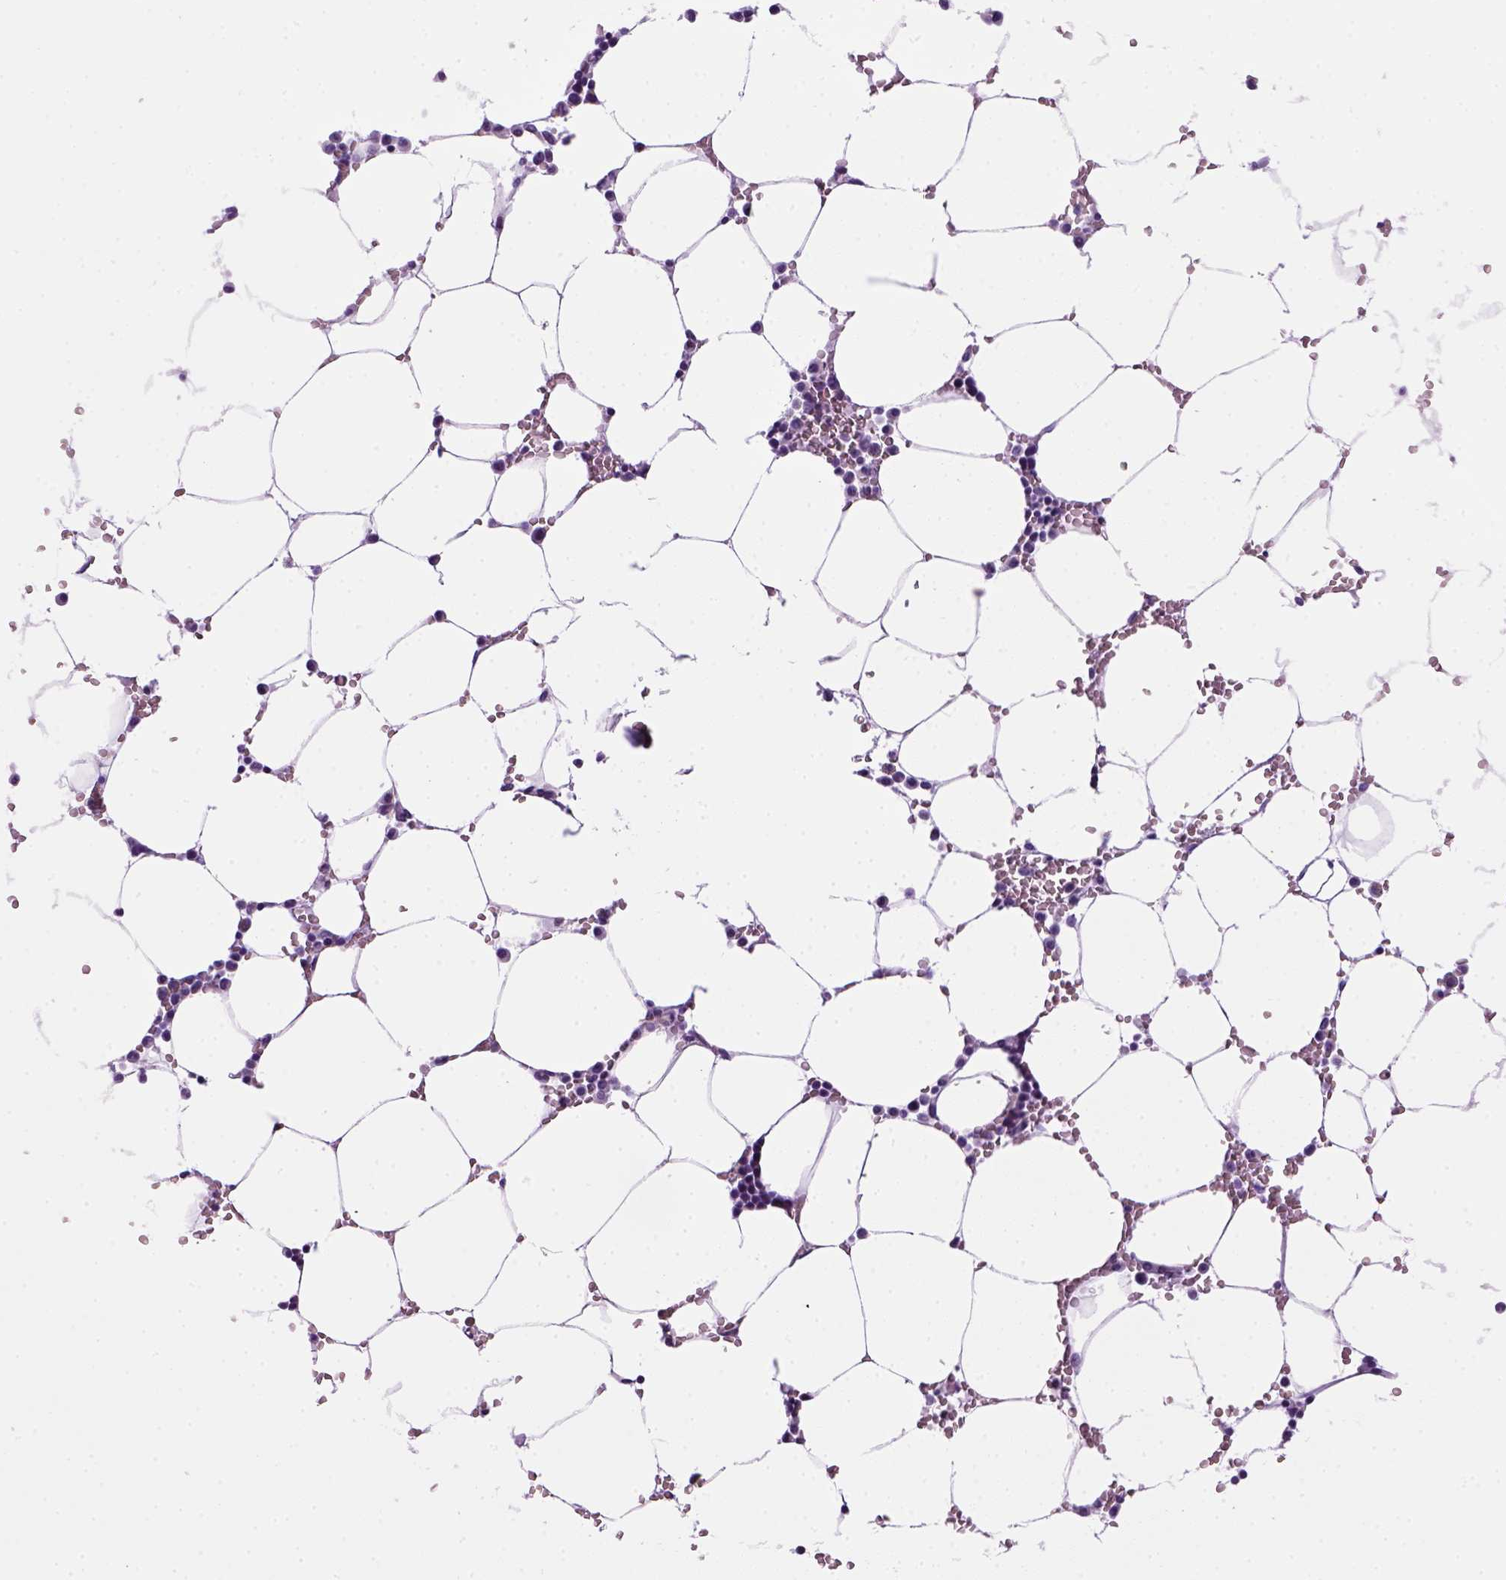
{"staining": {"intensity": "negative", "quantity": "none", "location": "none"}, "tissue": "bone marrow", "cell_type": "Hematopoietic cells", "image_type": "normal", "snomed": [{"axis": "morphology", "description": "Normal tissue, NOS"}, {"axis": "topography", "description": "Bone marrow"}], "caption": "Hematopoietic cells are negative for protein expression in benign human bone marrow. Brightfield microscopy of IHC stained with DAB (3,3'-diaminobenzidine) (brown) and hematoxylin (blue), captured at high magnification.", "gene": "SGCG", "patient": {"sex": "female", "age": 52}}